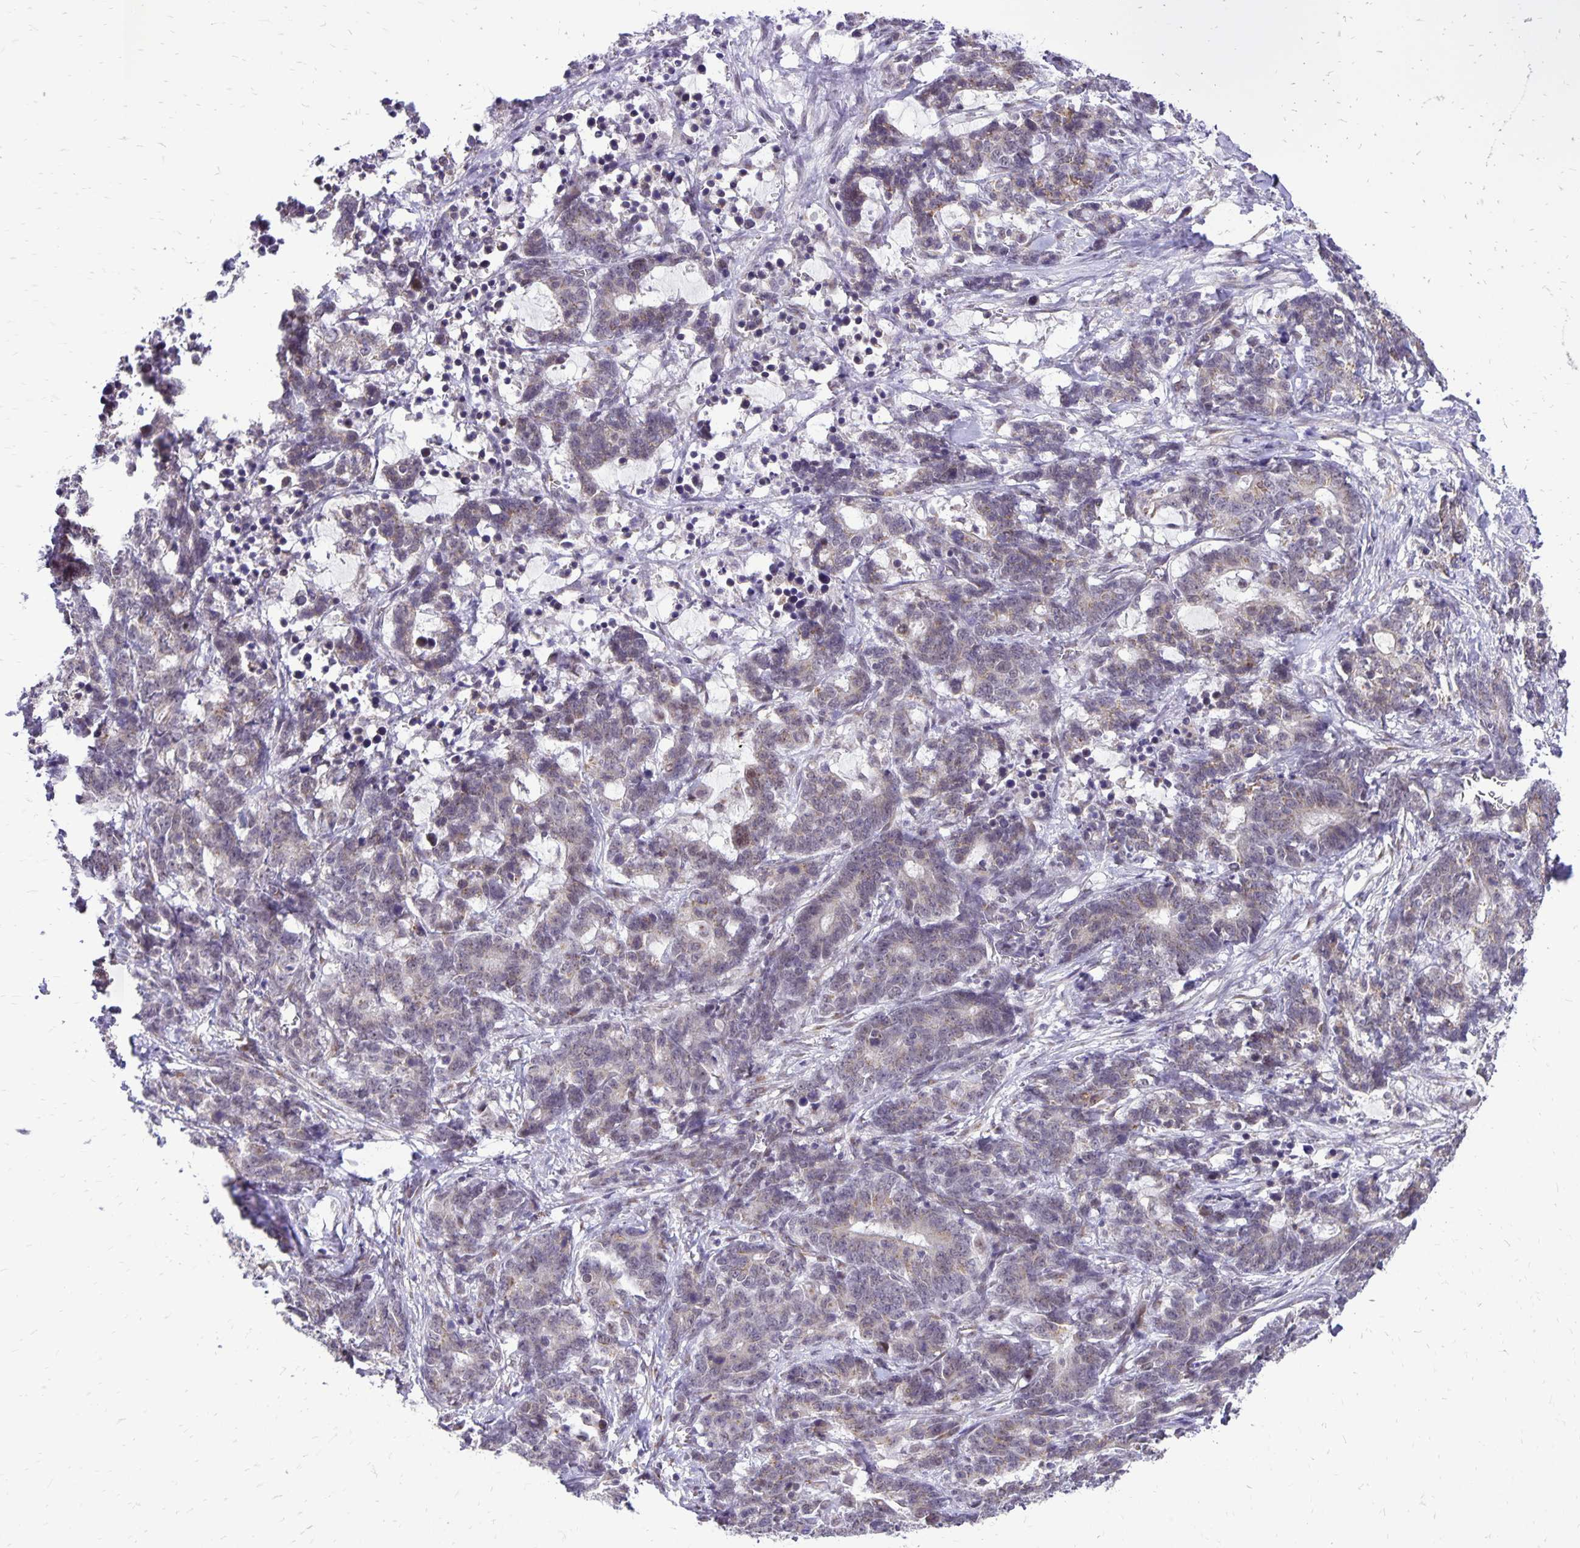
{"staining": {"intensity": "weak", "quantity": "<25%", "location": "cytoplasmic/membranous"}, "tissue": "stomach cancer", "cell_type": "Tumor cells", "image_type": "cancer", "snomed": [{"axis": "morphology", "description": "Normal tissue, NOS"}, {"axis": "morphology", "description": "Adenocarcinoma, NOS"}, {"axis": "topography", "description": "Stomach"}], "caption": "The immunohistochemistry image has no significant positivity in tumor cells of stomach adenocarcinoma tissue.", "gene": "GOLGA5", "patient": {"sex": "female", "age": 64}}